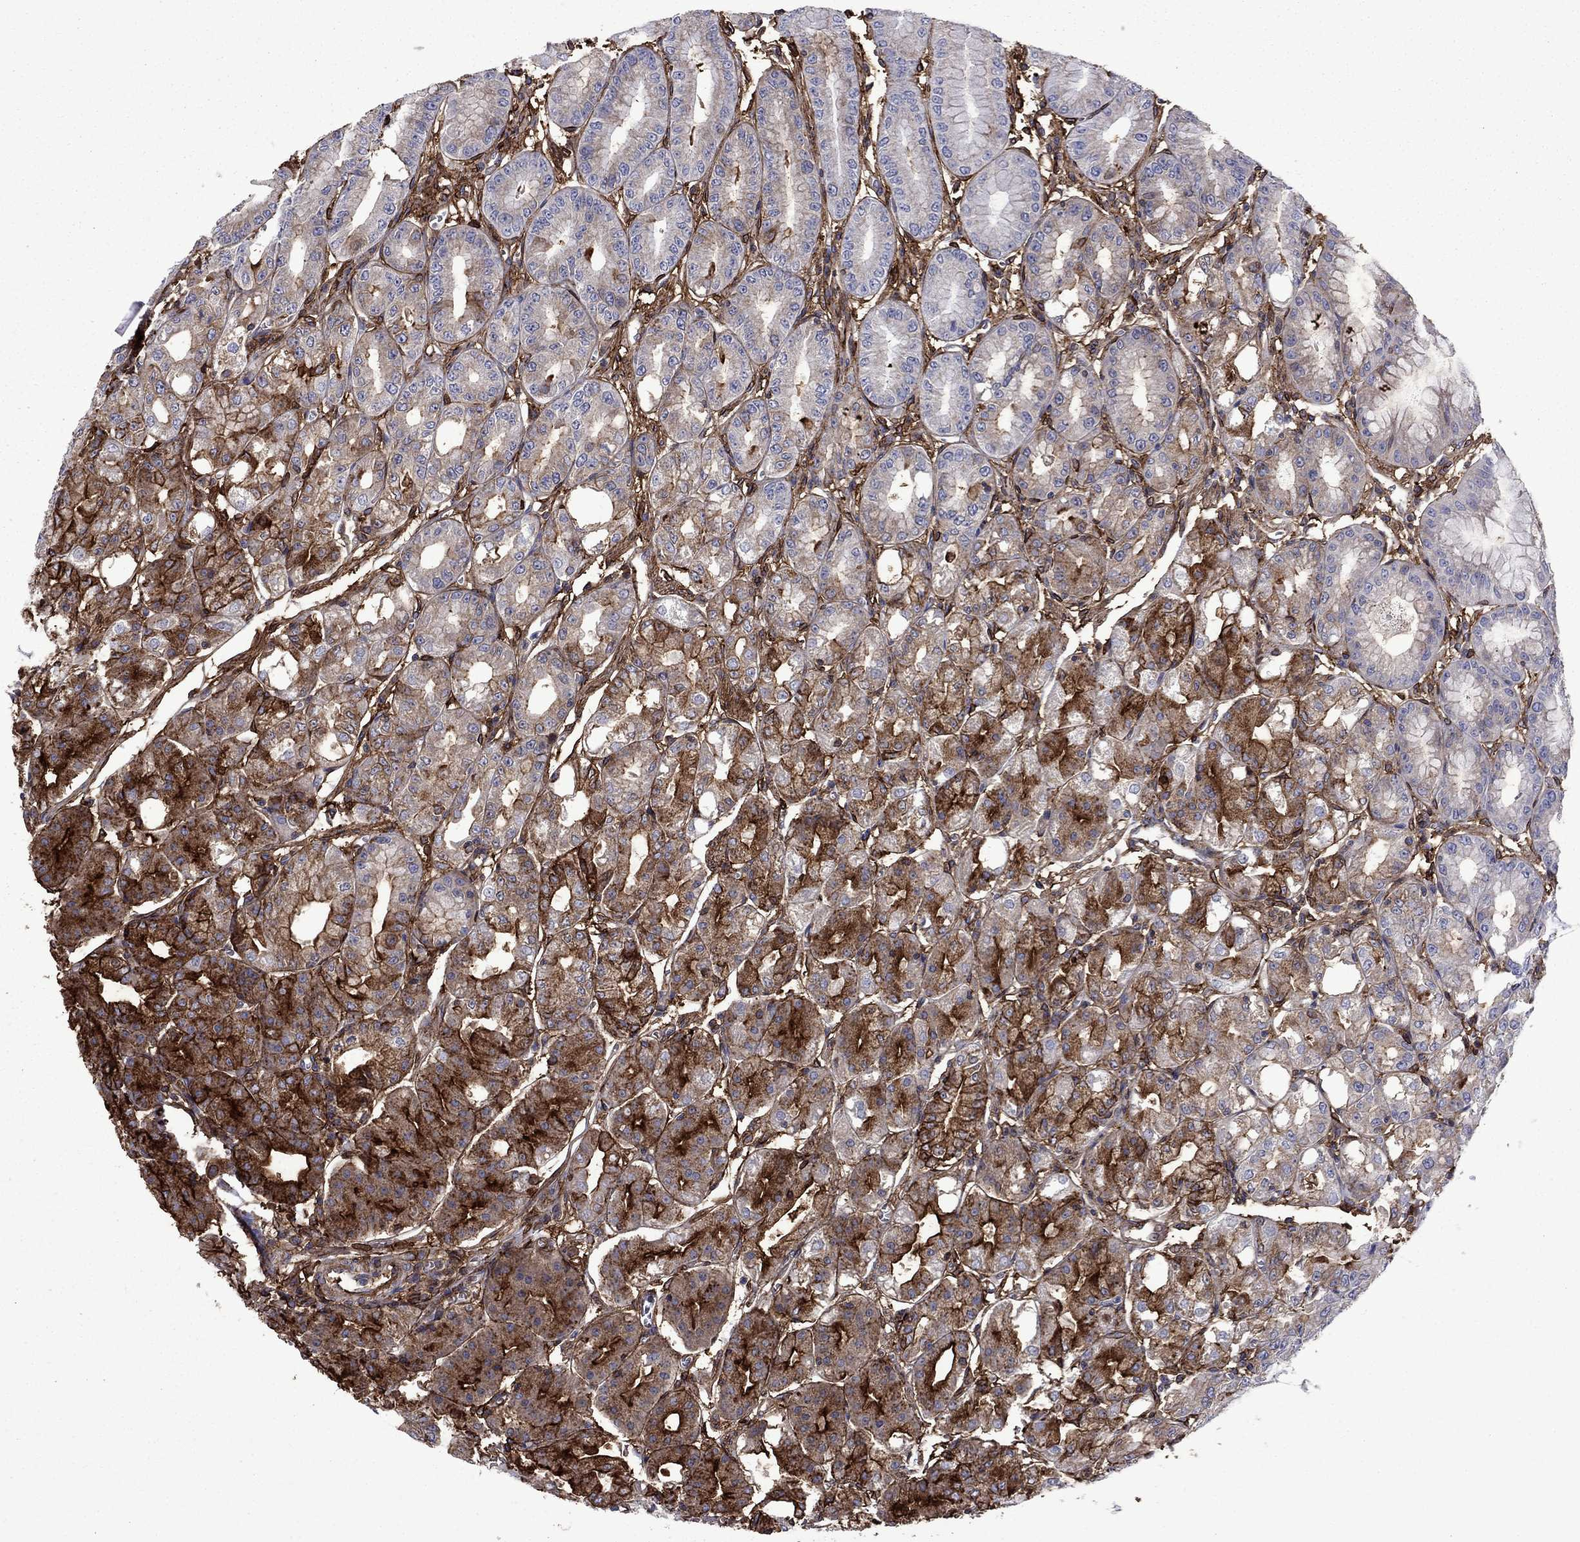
{"staining": {"intensity": "strong", "quantity": "25%-75%", "location": "cytoplasmic/membranous"}, "tissue": "stomach", "cell_type": "Glandular cells", "image_type": "normal", "snomed": [{"axis": "morphology", "description": "Normal tissue, NOS"}, {"axis": "topography", "description": "Stomach, lower"}], "caption": "Immunohistochemistry of unremarkable stomach exhibits high levels of strong cytoplasmic/membranous staining in about 25%-75% of glandular cells.", "gene": "PLAU", "patient": {"sex": "male", "age": 71}}